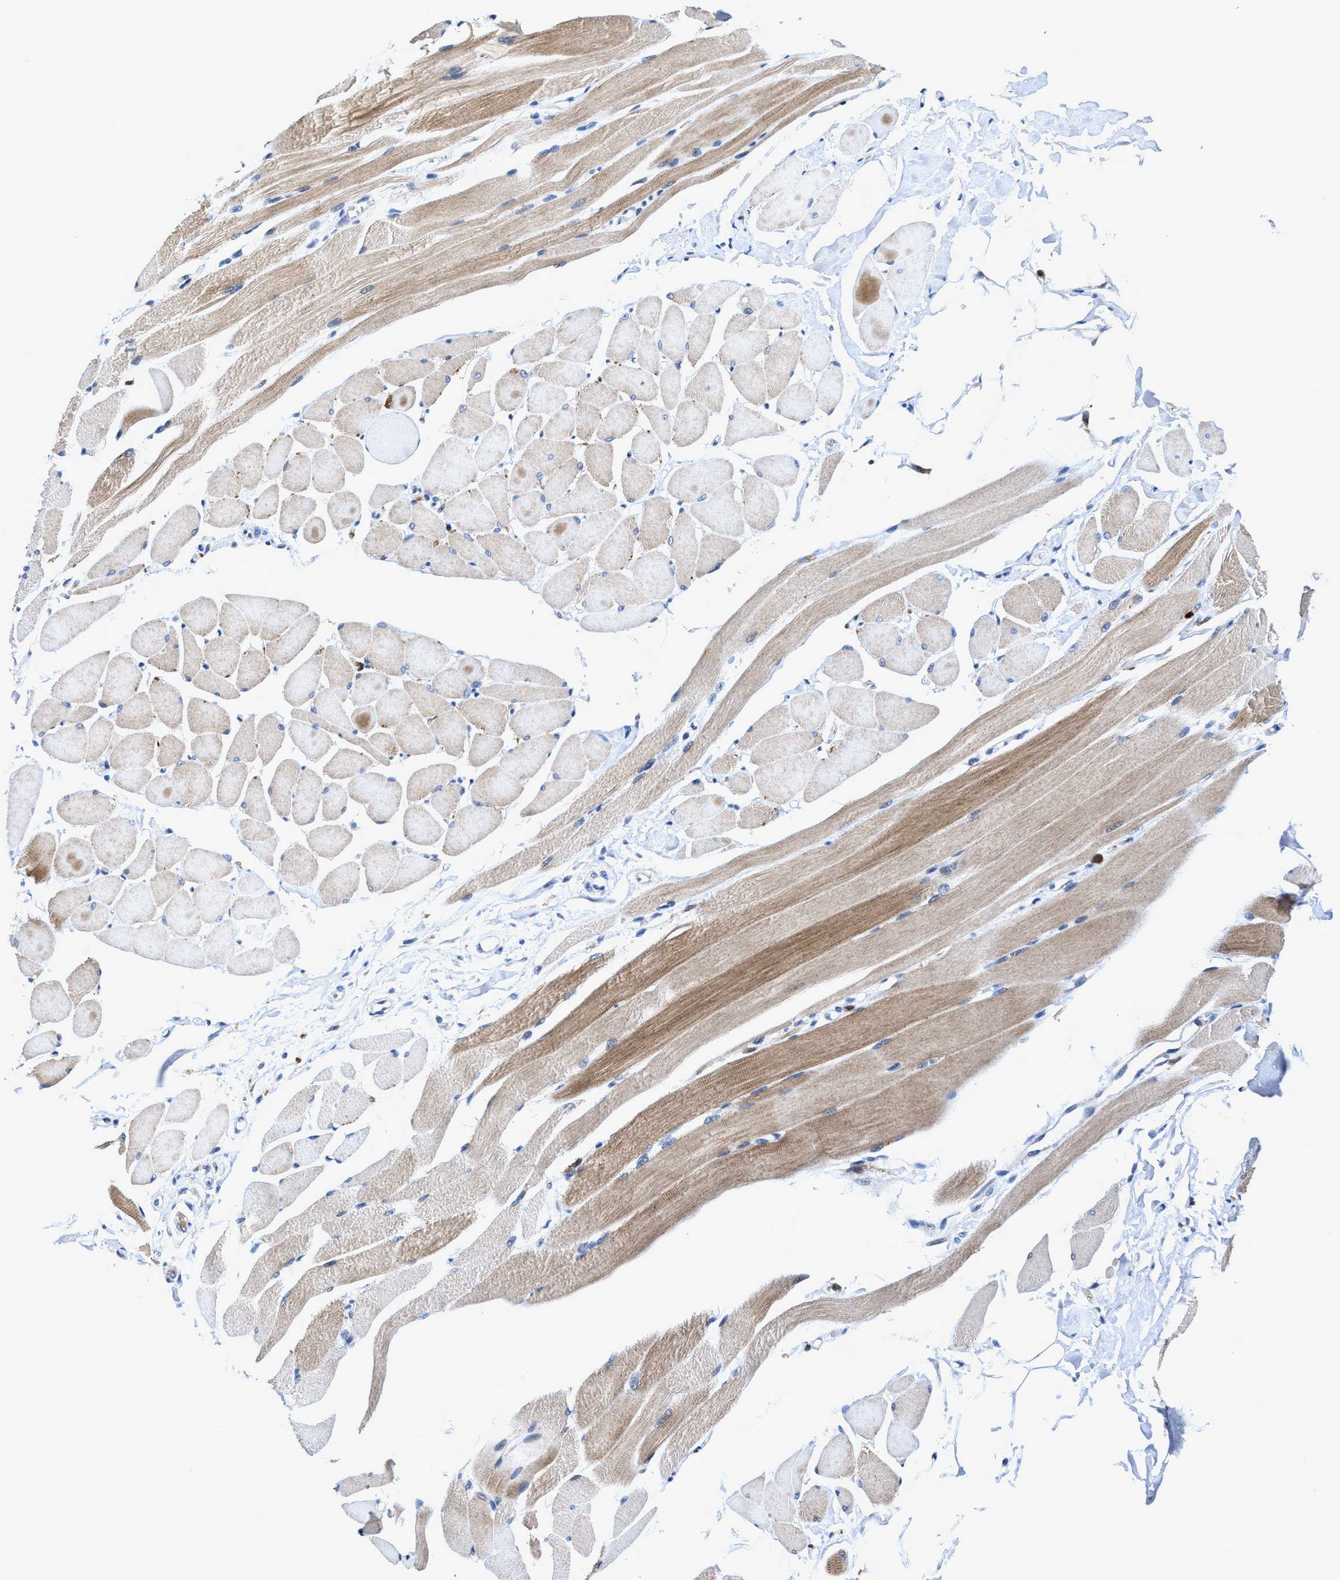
{"staining": {"intensity": "moderate", "quantity": "25%-75%", "location": "cytoplasmic/membranous"}, "tissue": "skeletal muscle", "cell_type": "Myocytes", "image_type": "normal", "snomed": [{"axis": "morphology", "description": "Normal tissue, NOS"}, {"axis": "topography", "description": "Skeletal muscle"}, {"axis": "topography", "description": "Peripheral nerve tissue"}], "caption": "Brown immunohistochemical staining in benign human skeletal muscle shows moderate cytoplasmic/membranous positivity in about 25%-75% of myocytes.", "gene": "RGS10", "patient": {"sex": "female", "age": 84}}